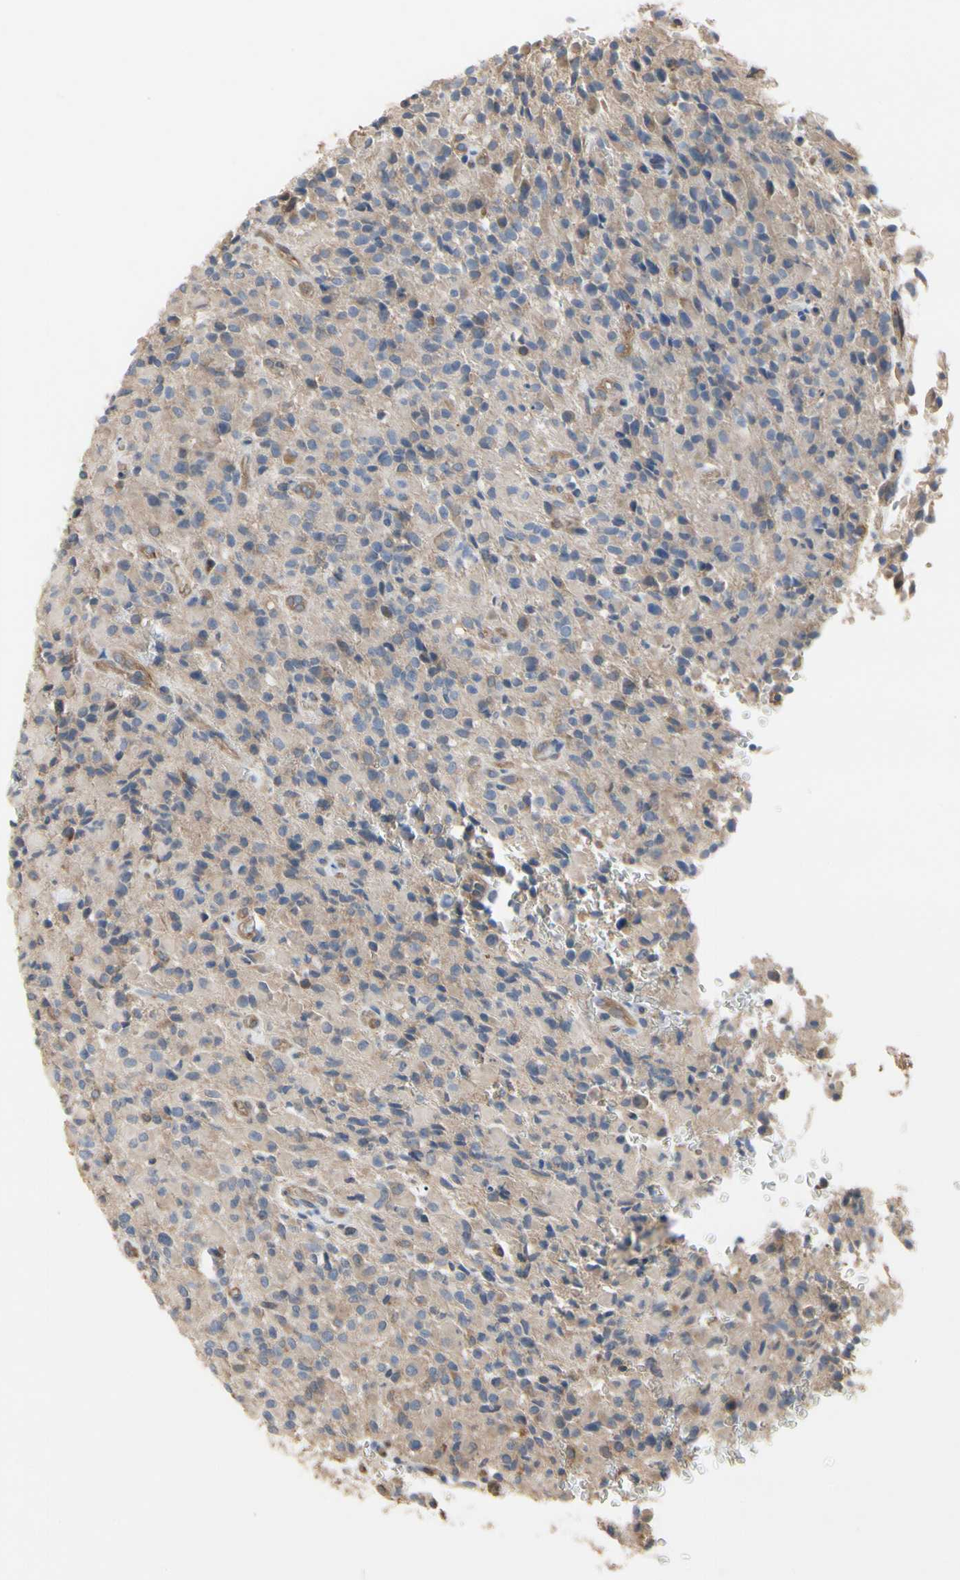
{"staining": {"intensity": "weak", "quantity": "25%-75%", "location": "cytoplasmic/membranous"}, "tissue": "glioma", "cell_type": "Tumor cells", "image_type": "cancer", "snomed": [{"axis": "morphology", "description": "Glioma, malignant, High grade"}, {"axis": "topography", "description": "Brain"}], "caption": "Immunohistochemistry (IHC) (DAB) staining of glioma exhibits weak cytoplasmic/membranous protein staining in approximately 25%-75% of tumor cells. The staining is performed using DAB brown chromogen to label protein expression. The nuclei are counter-stained blue using hematoxylin.", "gene": "PDZK1", "patient": {"sex": "male", "age": 71}}